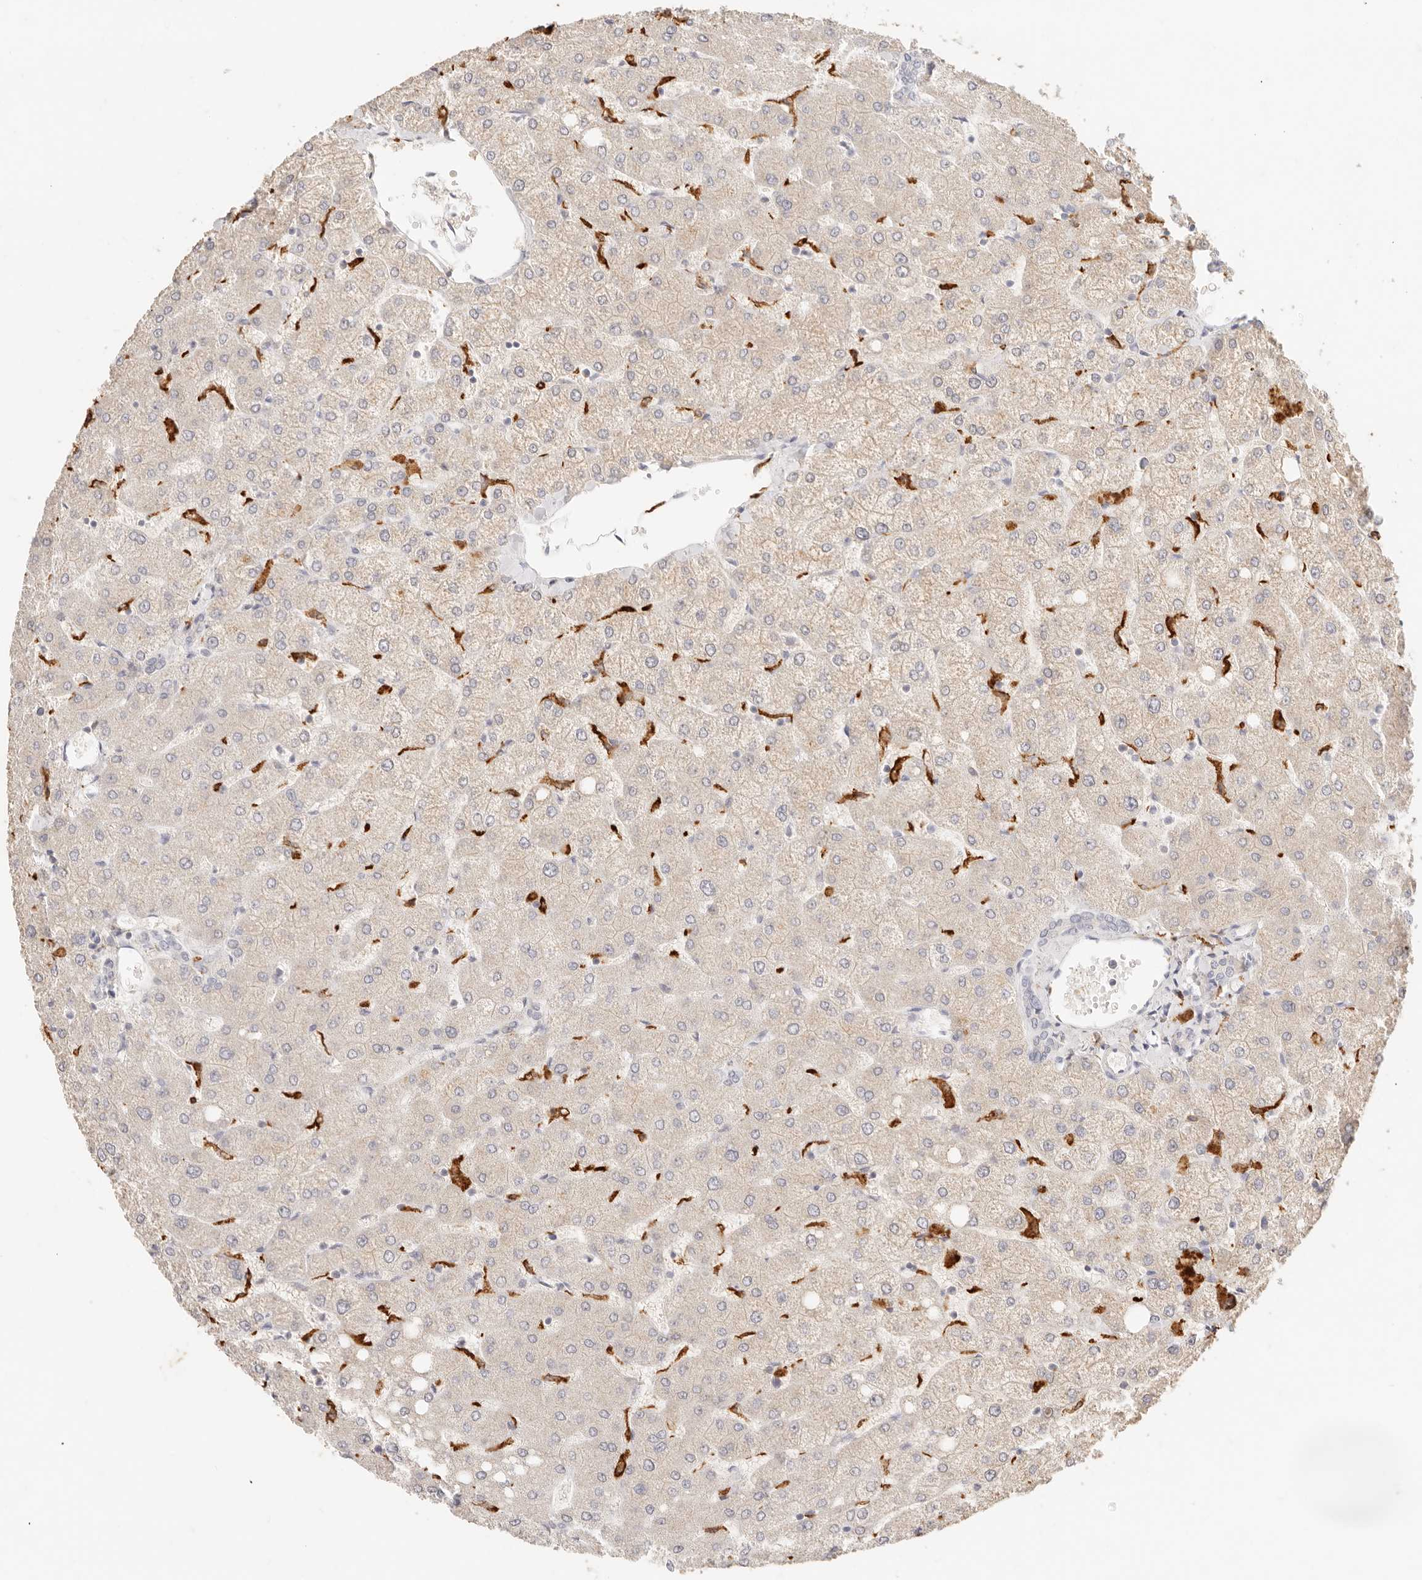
{"staining": {"intensity": "negative", "quantity": "none", "location": "none"}, "tissue": "liver", "cell_type": "Cholangiocytes", "image_type": "normal", "snomed": [{"axis": "morphology", "description": "Normal tissue, NOS"}, {"axis": "topography", "description": "Liver"}], "caption": "Protein analysis of normal liver displays no significant positivity in cholangiocytes.", "gene": "HK2", "patient": {"sex": "female", "age": 54}}